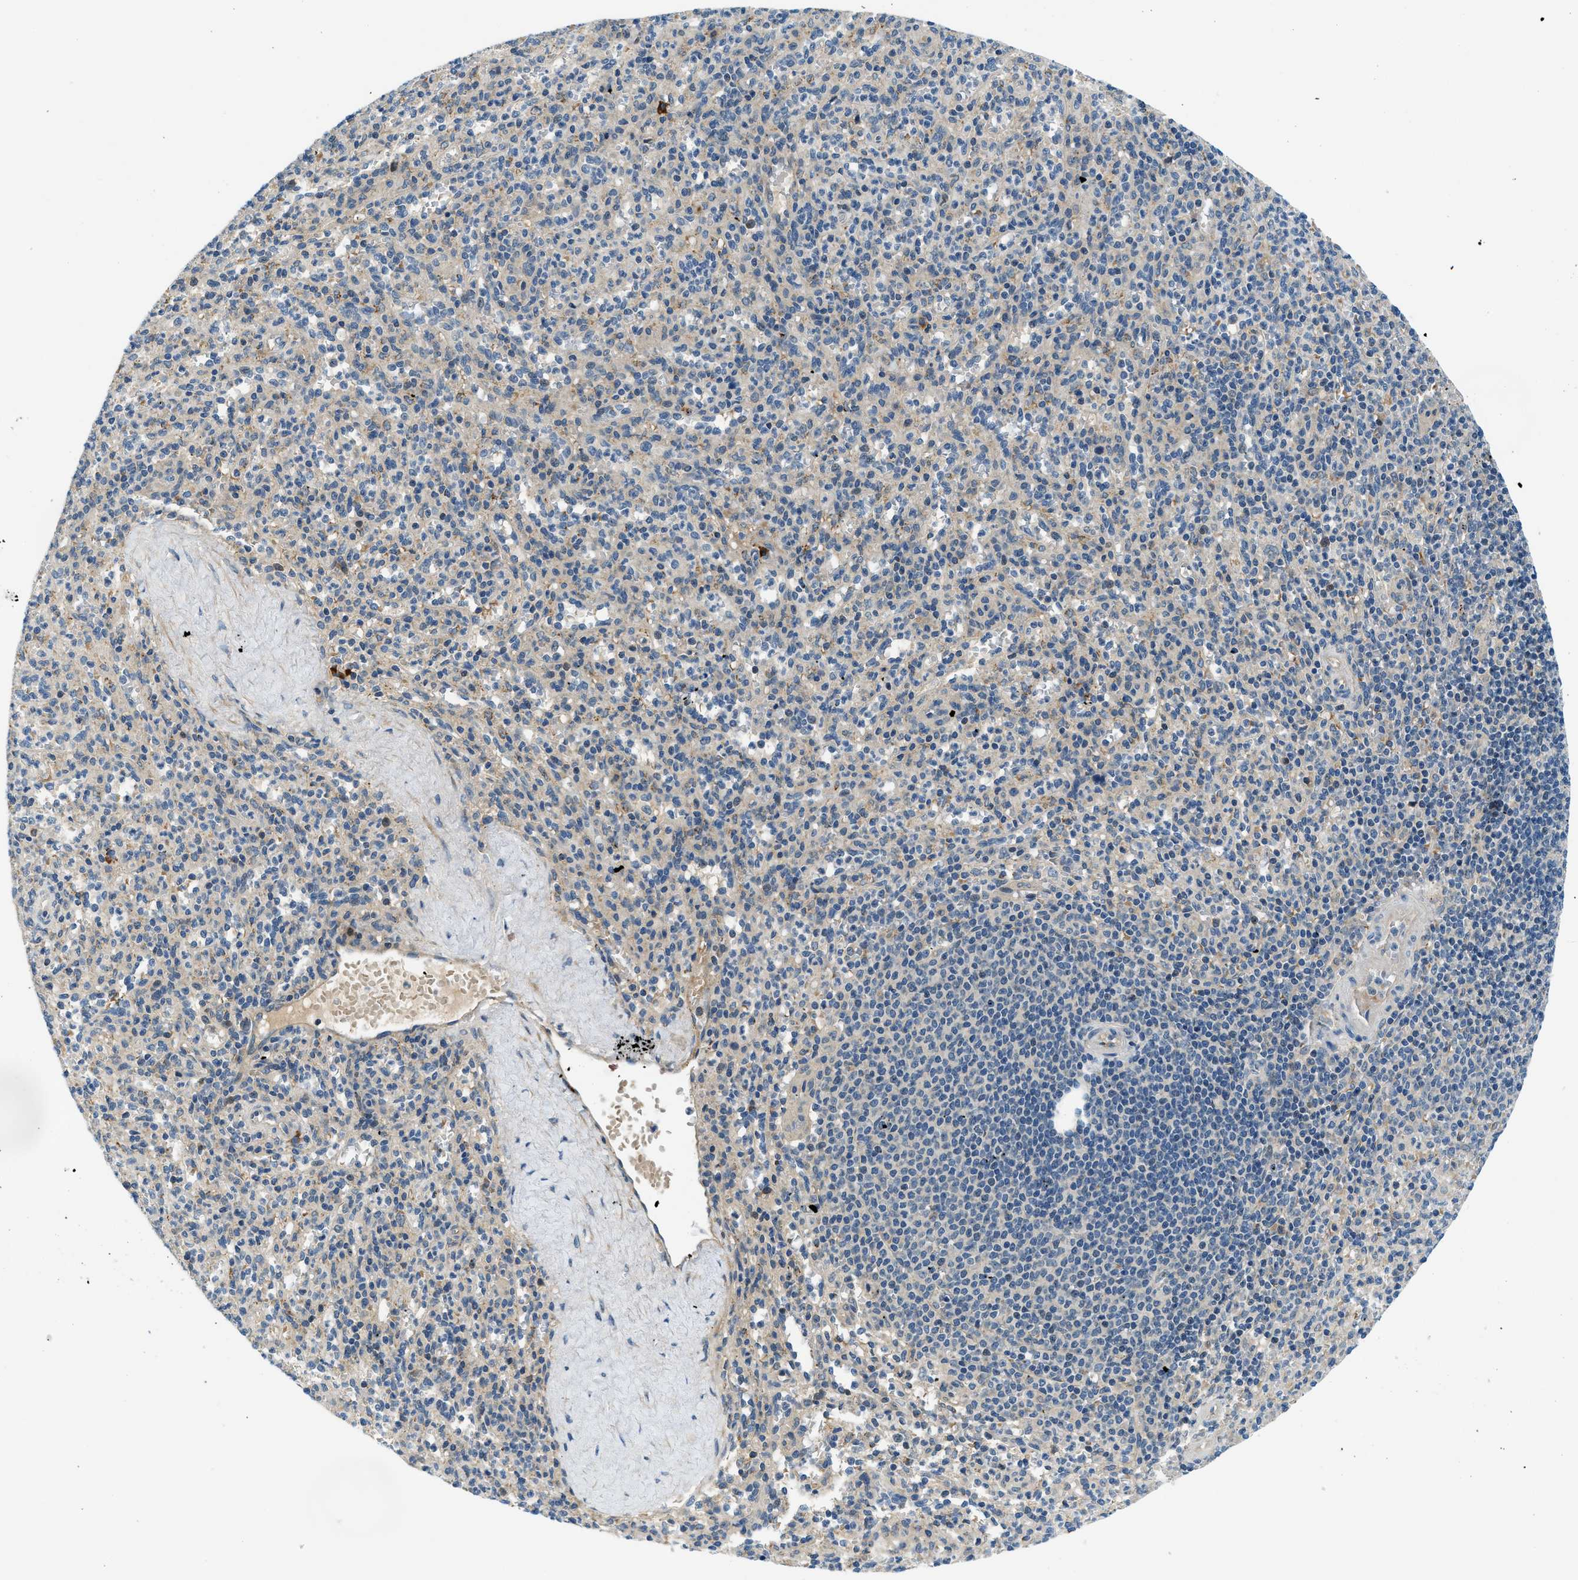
{"staining": {"intensity": "weak", "quantity": "25%-75%", "location": "cytoplasmic/membranous"}, "tissue": "spleen", "cell_type": "Cells in red pulp", "image_type": "normal", "snomed": [{"axis": "morphology", "description": "Normal tissue, NOS"}, {"axis": "topography", "description": "Spleen"}], "caption": "Spleen stained with IHC shows weak cytoplasmic/membranous expression in approximately 25%-75% of cells in red pulp. (brown staining indicates protein expression, while blue staining denotes nuclei).", "gene": "KCNK1", "patient": {"sex": "male", "age": 36}}